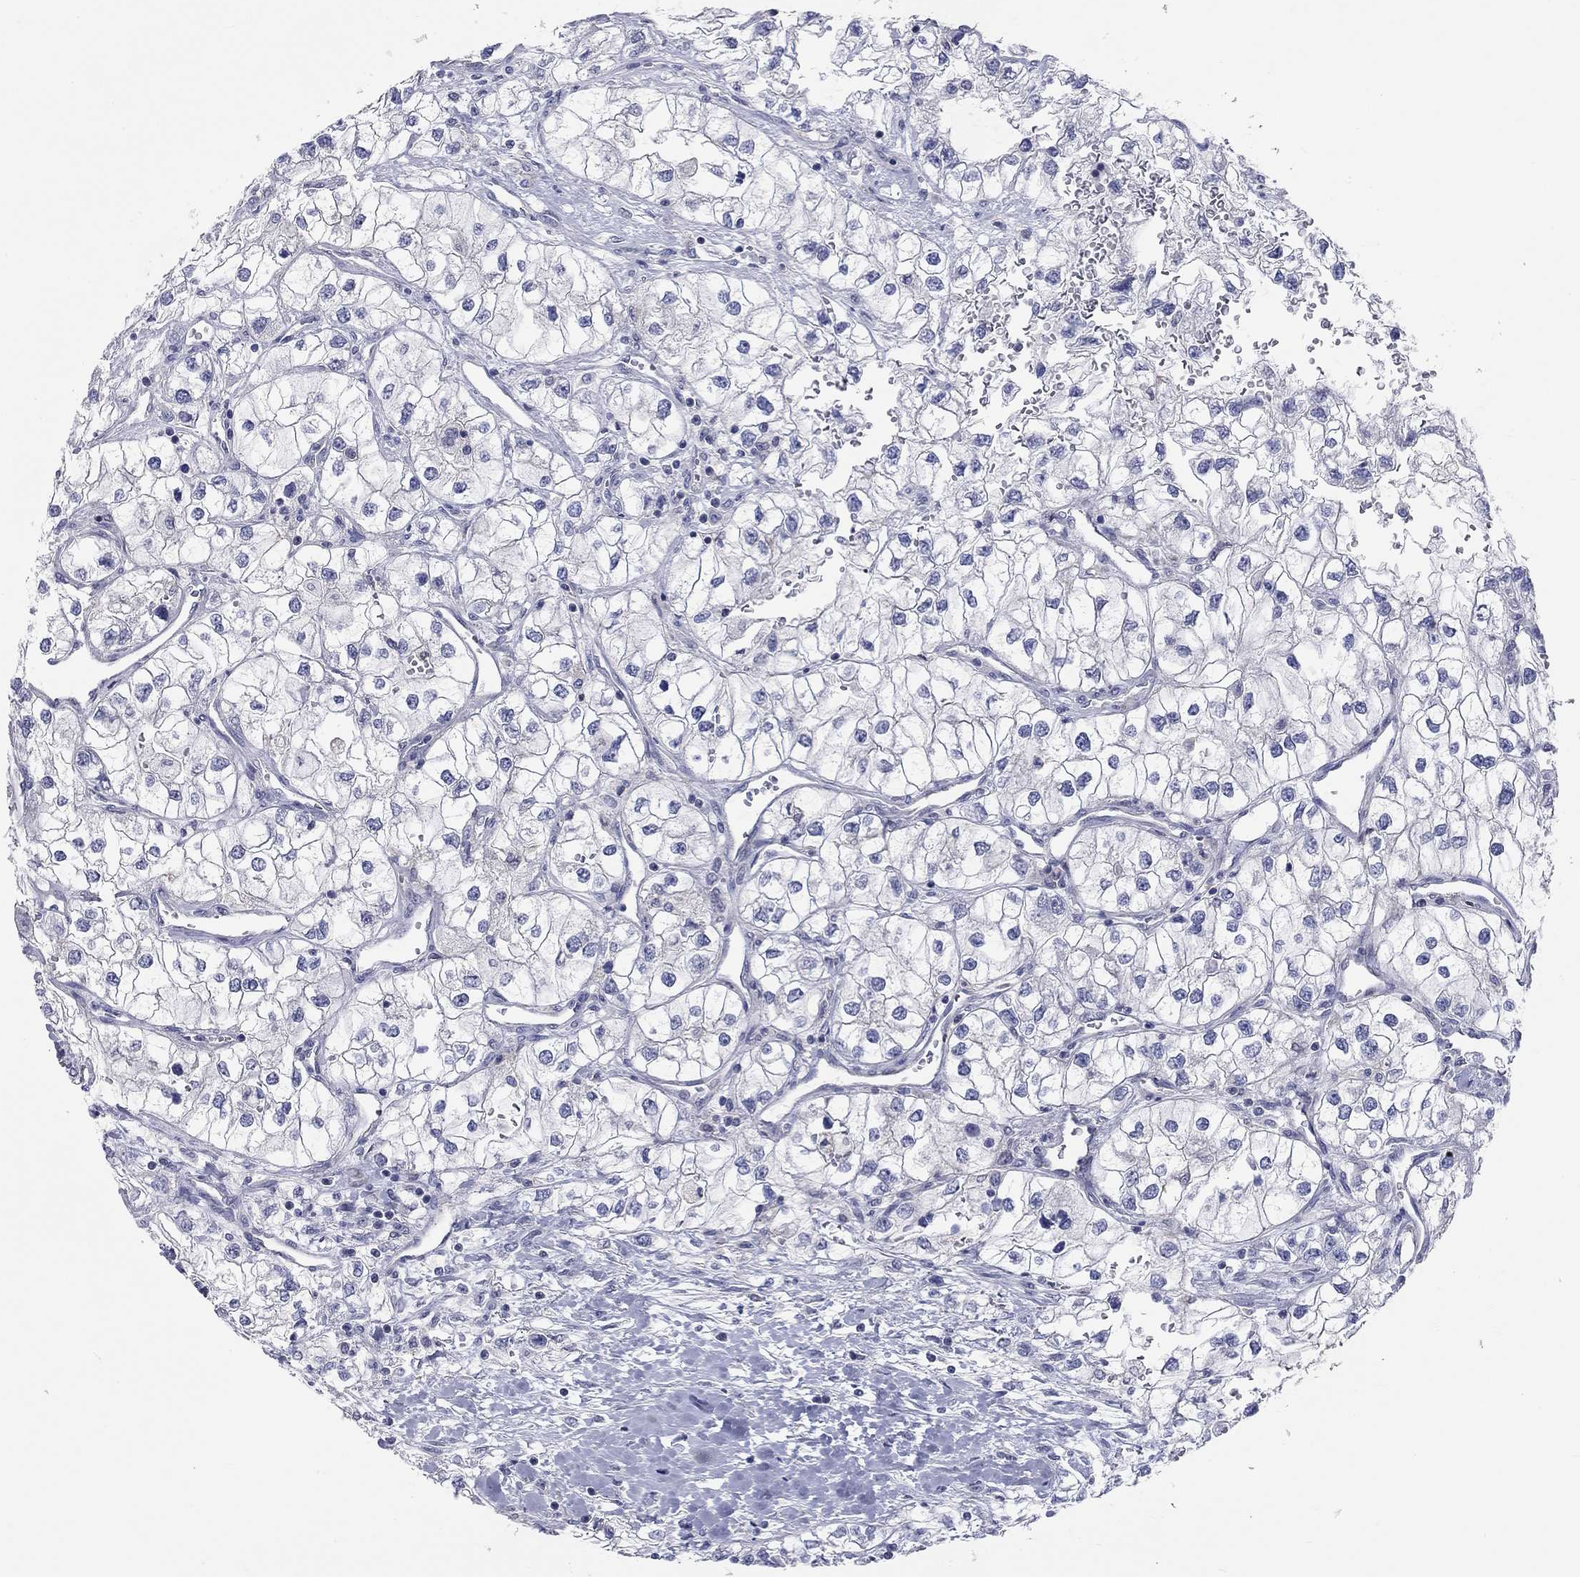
{"staining": {"intensity": "negative", "quantity": "none", "location": "none"}, "tissue": "renal cancer", "cell_type": "Tumor cells", "image_type": "cancer", "snomed": [{"axis": "morphology", "description": "Adenocarcinoma, NOS"}, {"axis": "topography", "description": "Kidney"}], "caption": "IHC photomicrograph of neoplastic tissue: human renal cancer stained with DAB displays no significant protein positivity in tumor cells. (DAB IHC with hematoxylin counter stain).", "gene": "PCDHGA10", "patient": {"sex": "male", "age": 59}}